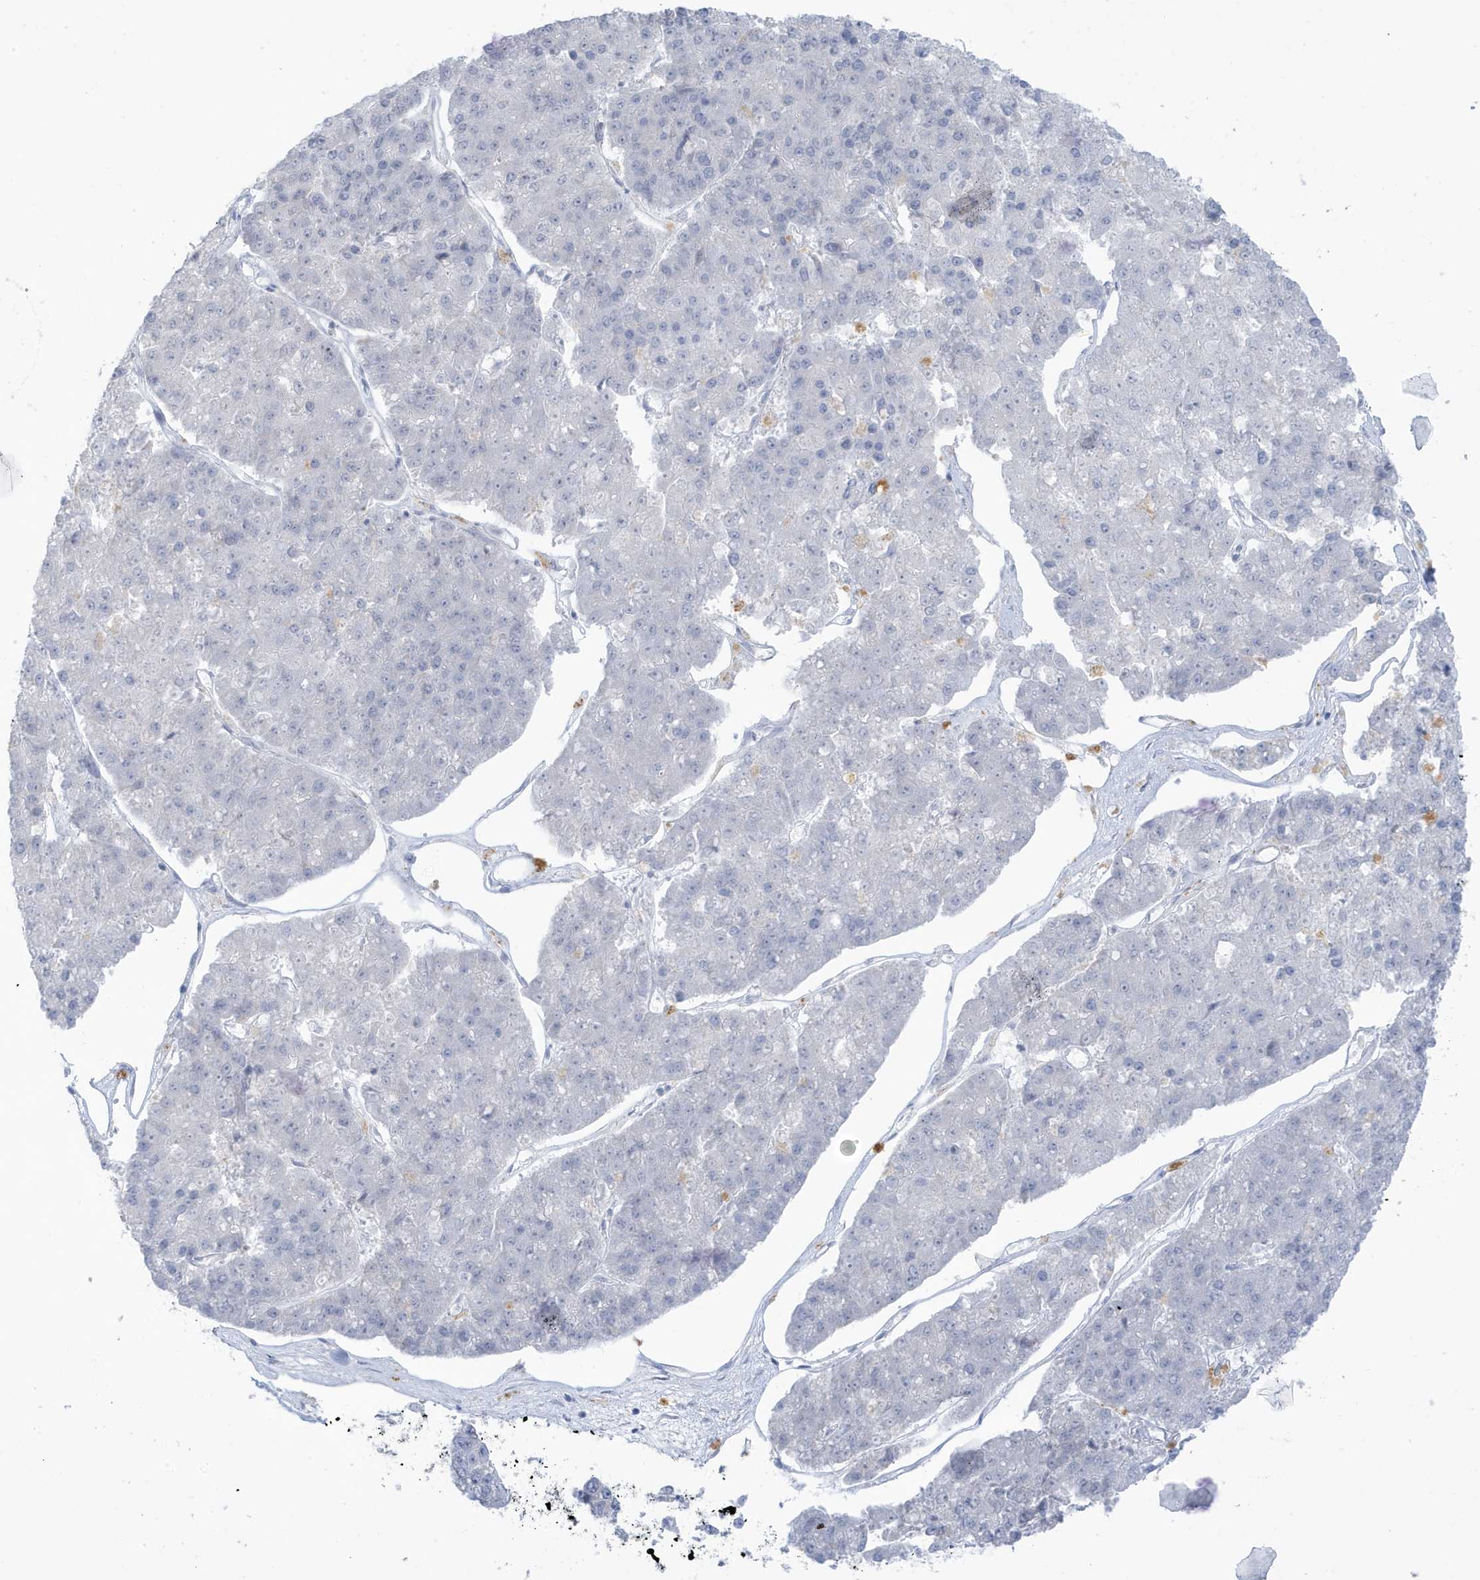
{"staining": {"intensity": "negative", "quantity": "none", "location": "none"}, "tissue": "pancreatic cancer", "cell_type": "Tumor cells", "image_type": "cancer", "snomed": [{"axis": "morphology", "description": "Adenocarcinoma, NOS"}, {"axis": "topography", "description": "Pancreas"}], "caption": "Pancreatic cancer was stained to show a protein in brown. There is no significant staining in tumor cells.", "gene": "PERM1", "patient": {"sex": "male", "age": 50}}